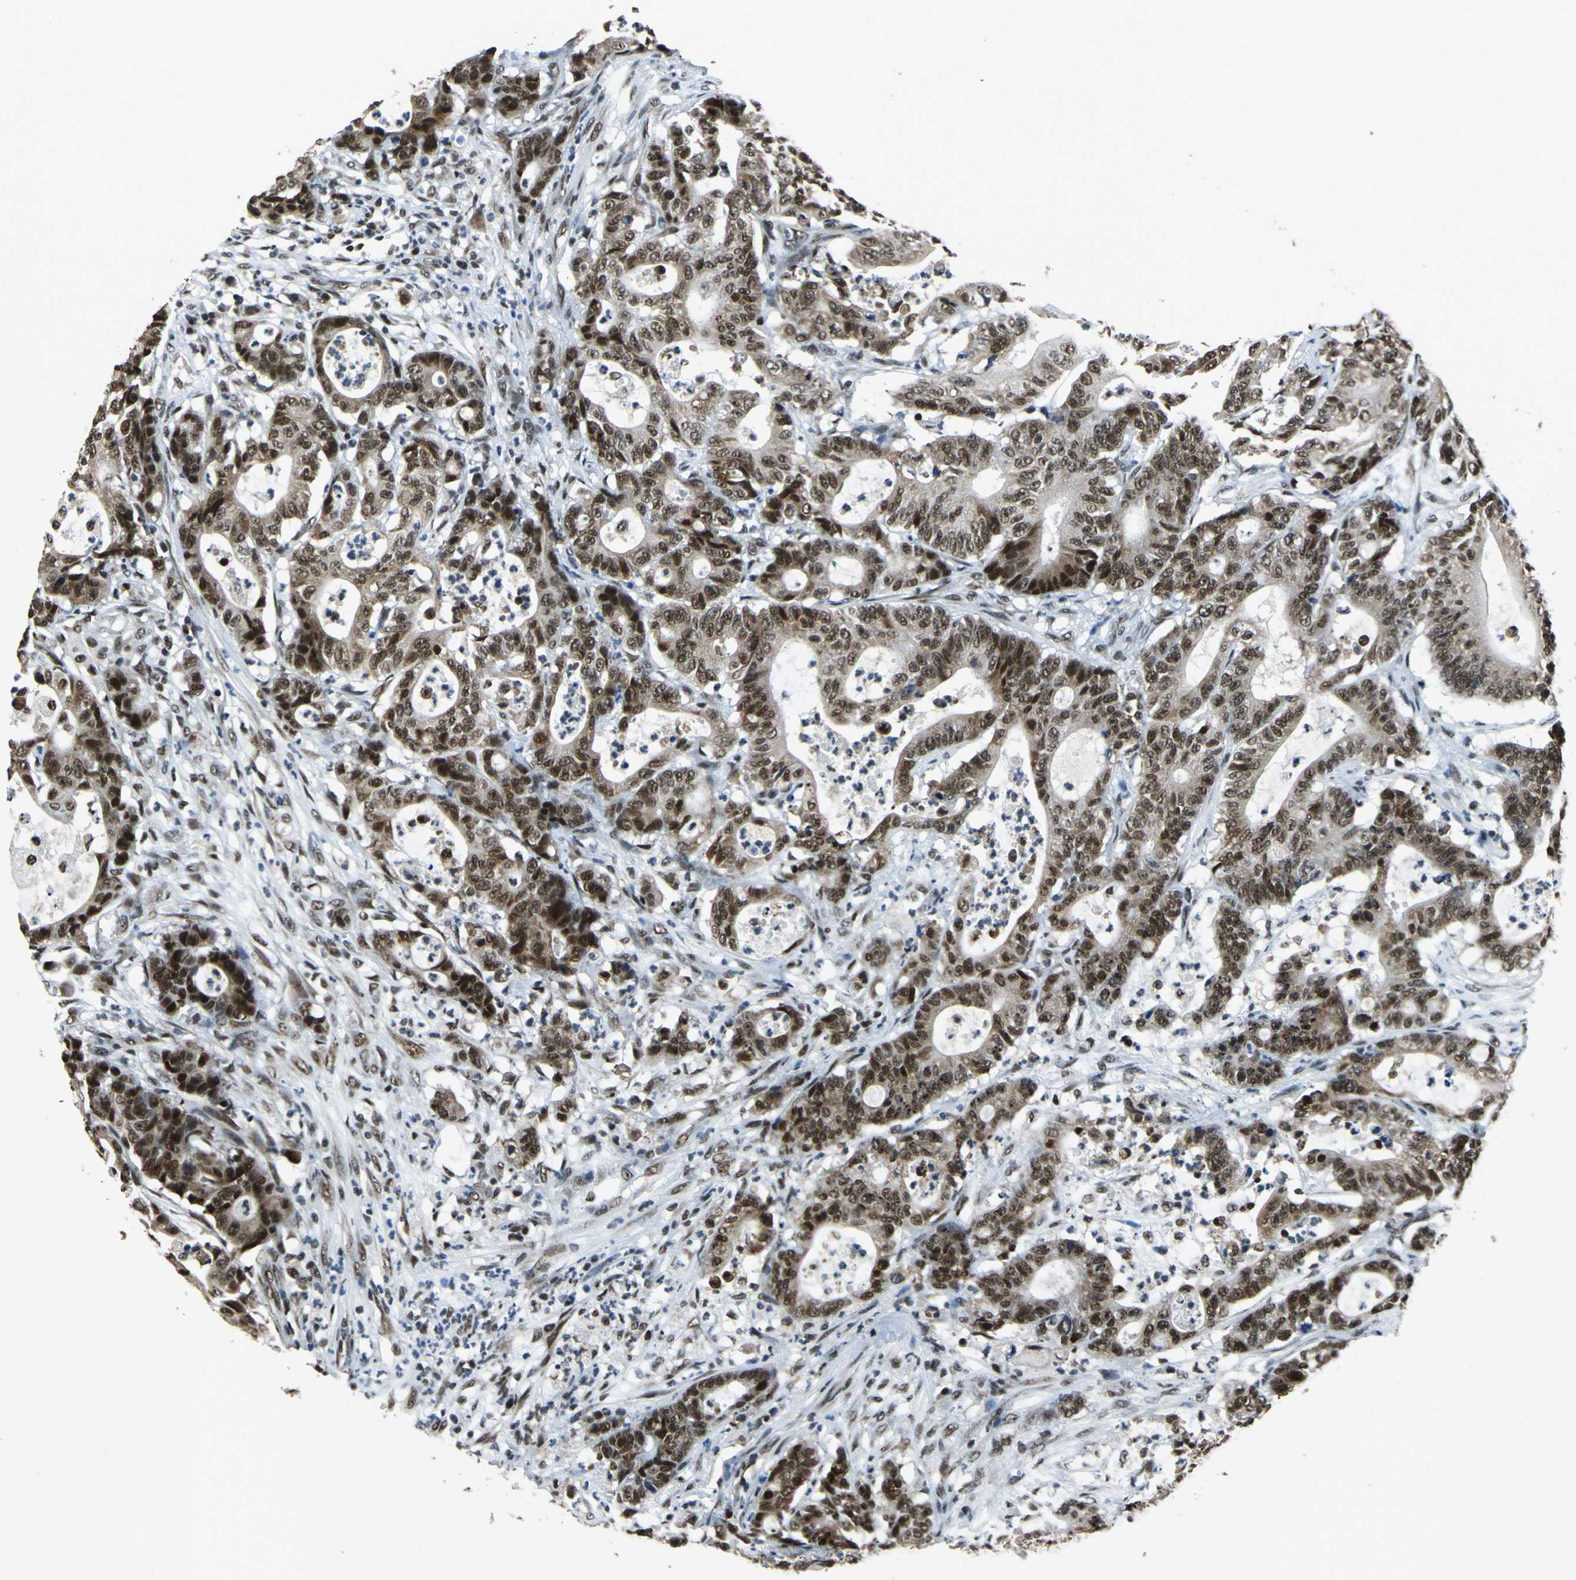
{"staining": {"intensity": "strong", "quantity": ">75%", "location": "nuclear"}, "tissue": "colorectal cancer", "cell_type": "Tumor cells", "image_type": "cancer", "snomed": [{"axis": "morphology", "description": "Adenocarcinoma, NOS"}, {"axis": "topography", "description": "Colon"}], "caption": "Strong nuclear positivity is present in approximately >75% of tumor cells in adenocarcinoma (colorectal).", "gene": "BCLAF1", "patient": {"sex": "female", "age": 84}}